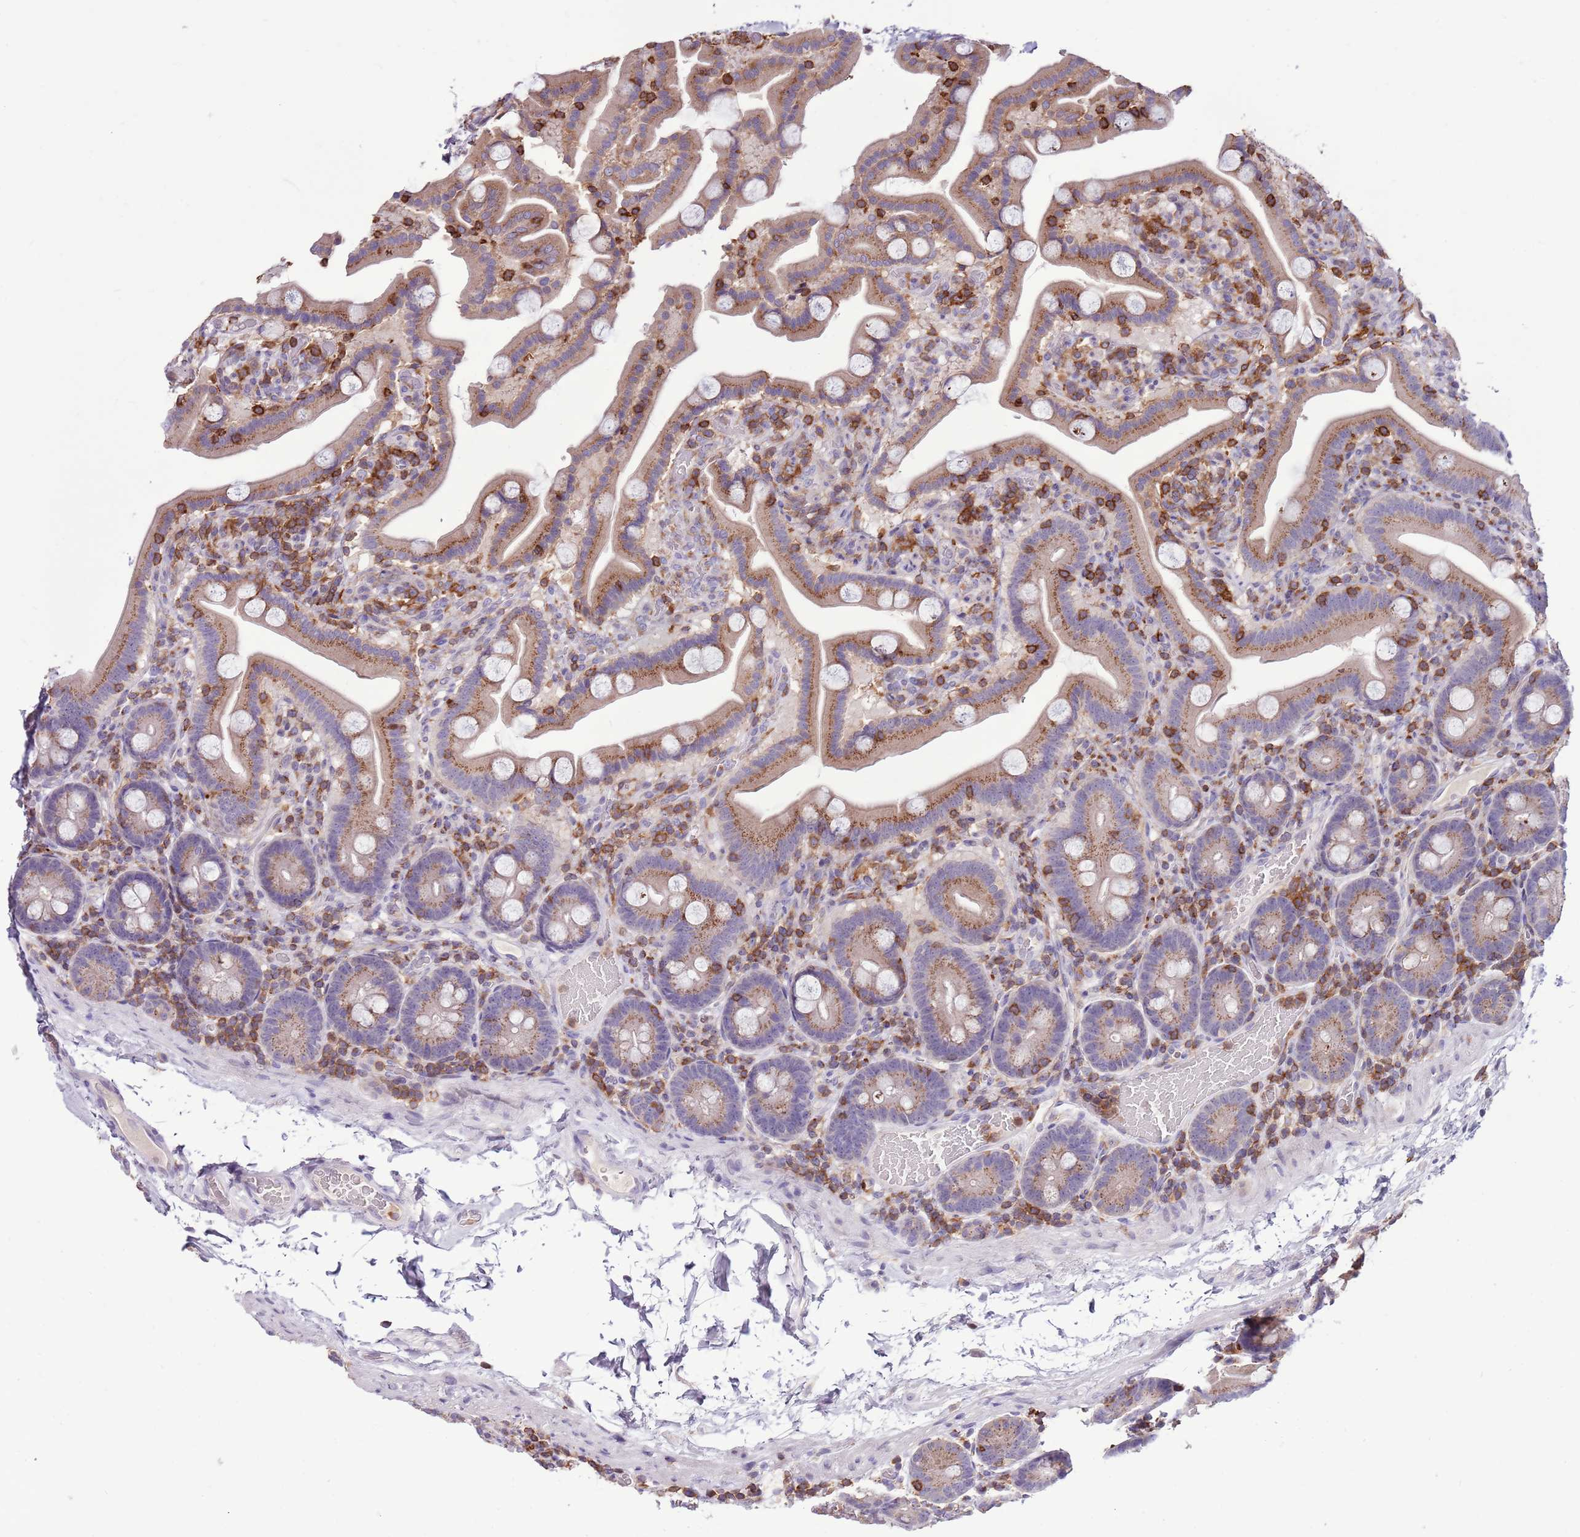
{"staining": {"intensity": "moderate", "quantity": ">75%", "location": "cytoplasmic/membranous"}, "tissue": "duodenum", "cell_type": "Glandular cells", "image_type": "normal", "snomed": [{"axis": "morphology", "description": "Normal tissue, NOS"}, {"axis": "topography", "description": "Duodenum"}], "caption": "Protein staining exhibits moderate cytoplasmic/membranous expression in about >75% of glandular cells in unremarkable duodenum. Immunohistochemistry stains the protein of interest in brown and the nuclei are stained blue.", "gene": "ZSWIM1", "patient": {"sex": "male", "age": 55}}